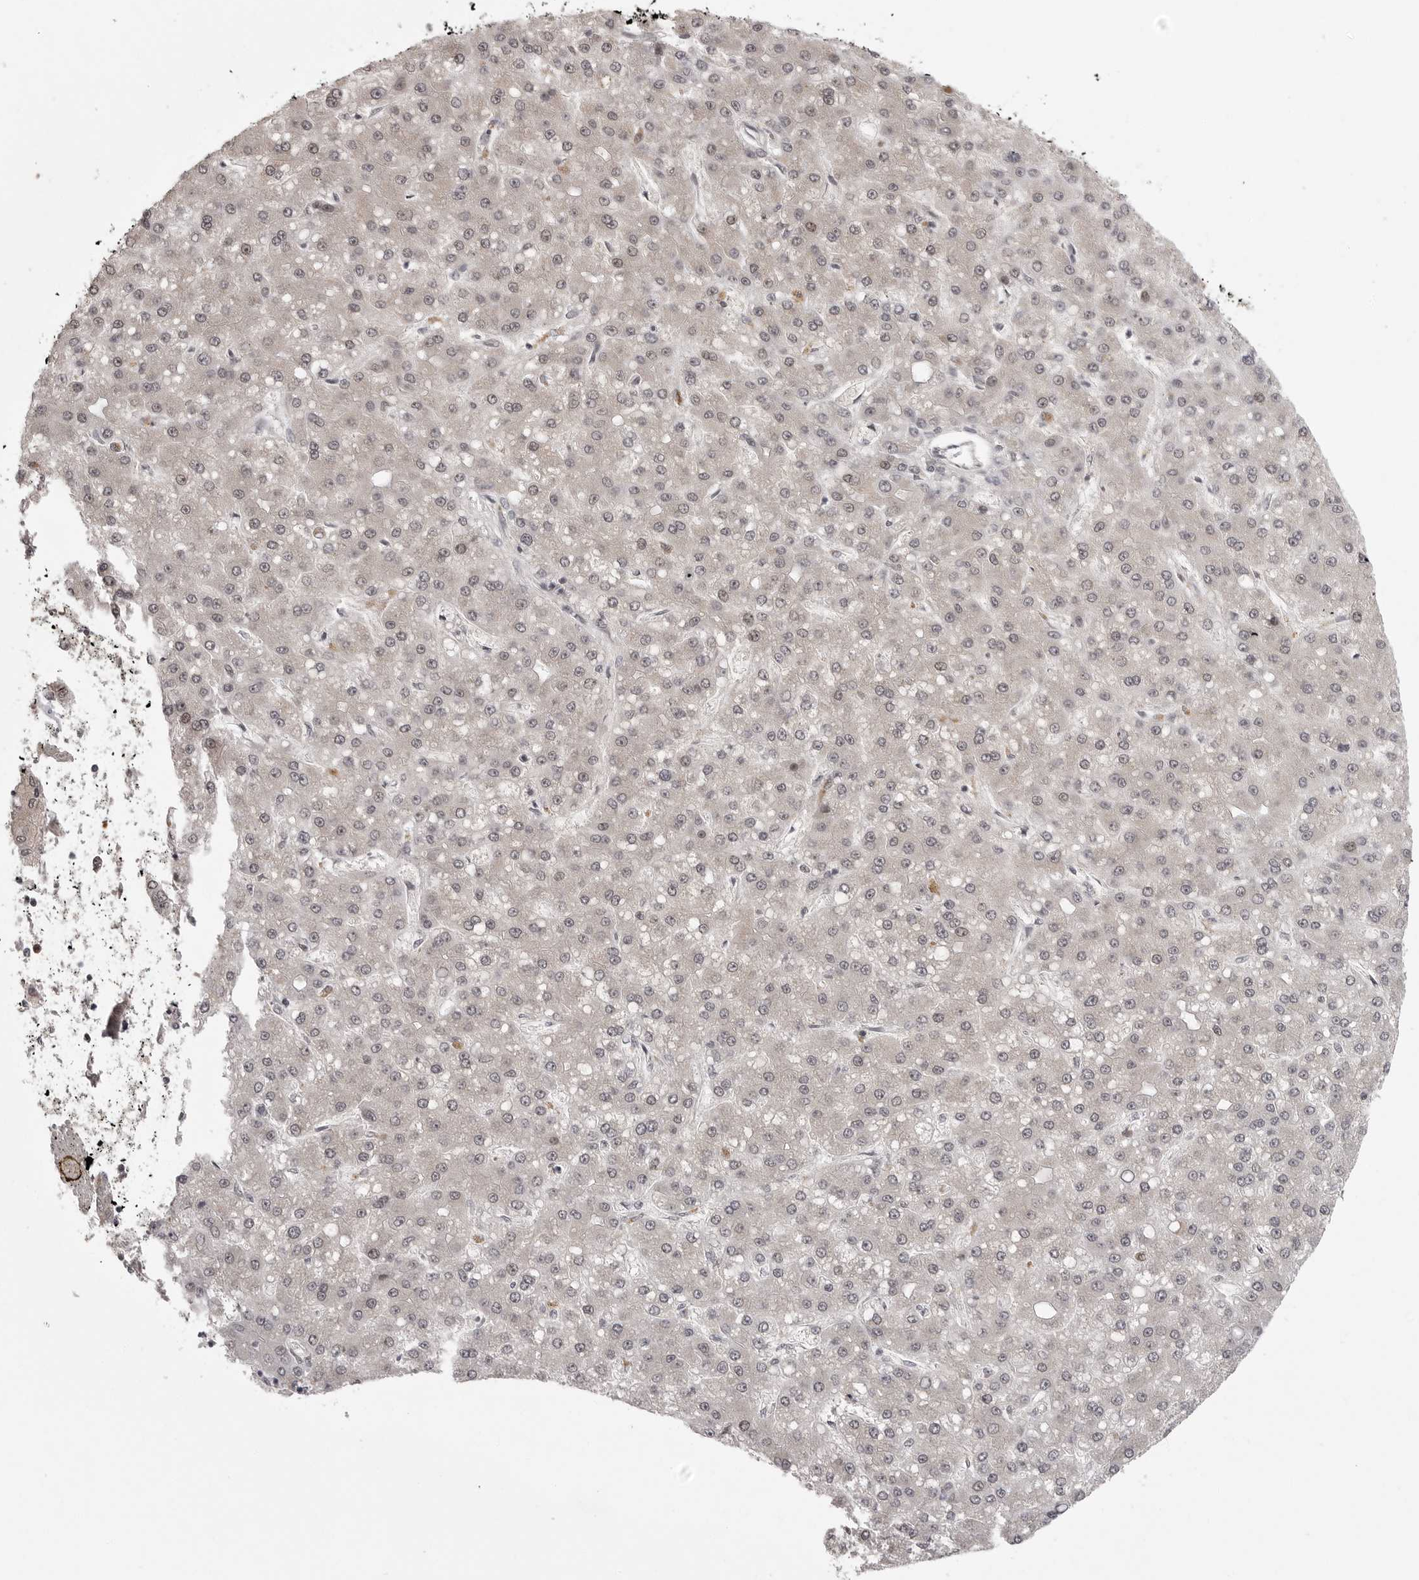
{"staining": {"intensity": "weak", "quantity": "<25%", "location": "nuclear"}, "tissue": "liver cancer", "cell_type": "Tumor cells", "image_type": "cancer", "snomed": [{"axis": "morphology", "description": "Carcinoma, Hepatocellular, NOS"}, {"axis": "topography", "description": "Liver"}], "caption": "Tumor cells show no significant positivity in liver cancer.", "gene": "PEG3", "patient": {"sex": "male", "age": 67}}